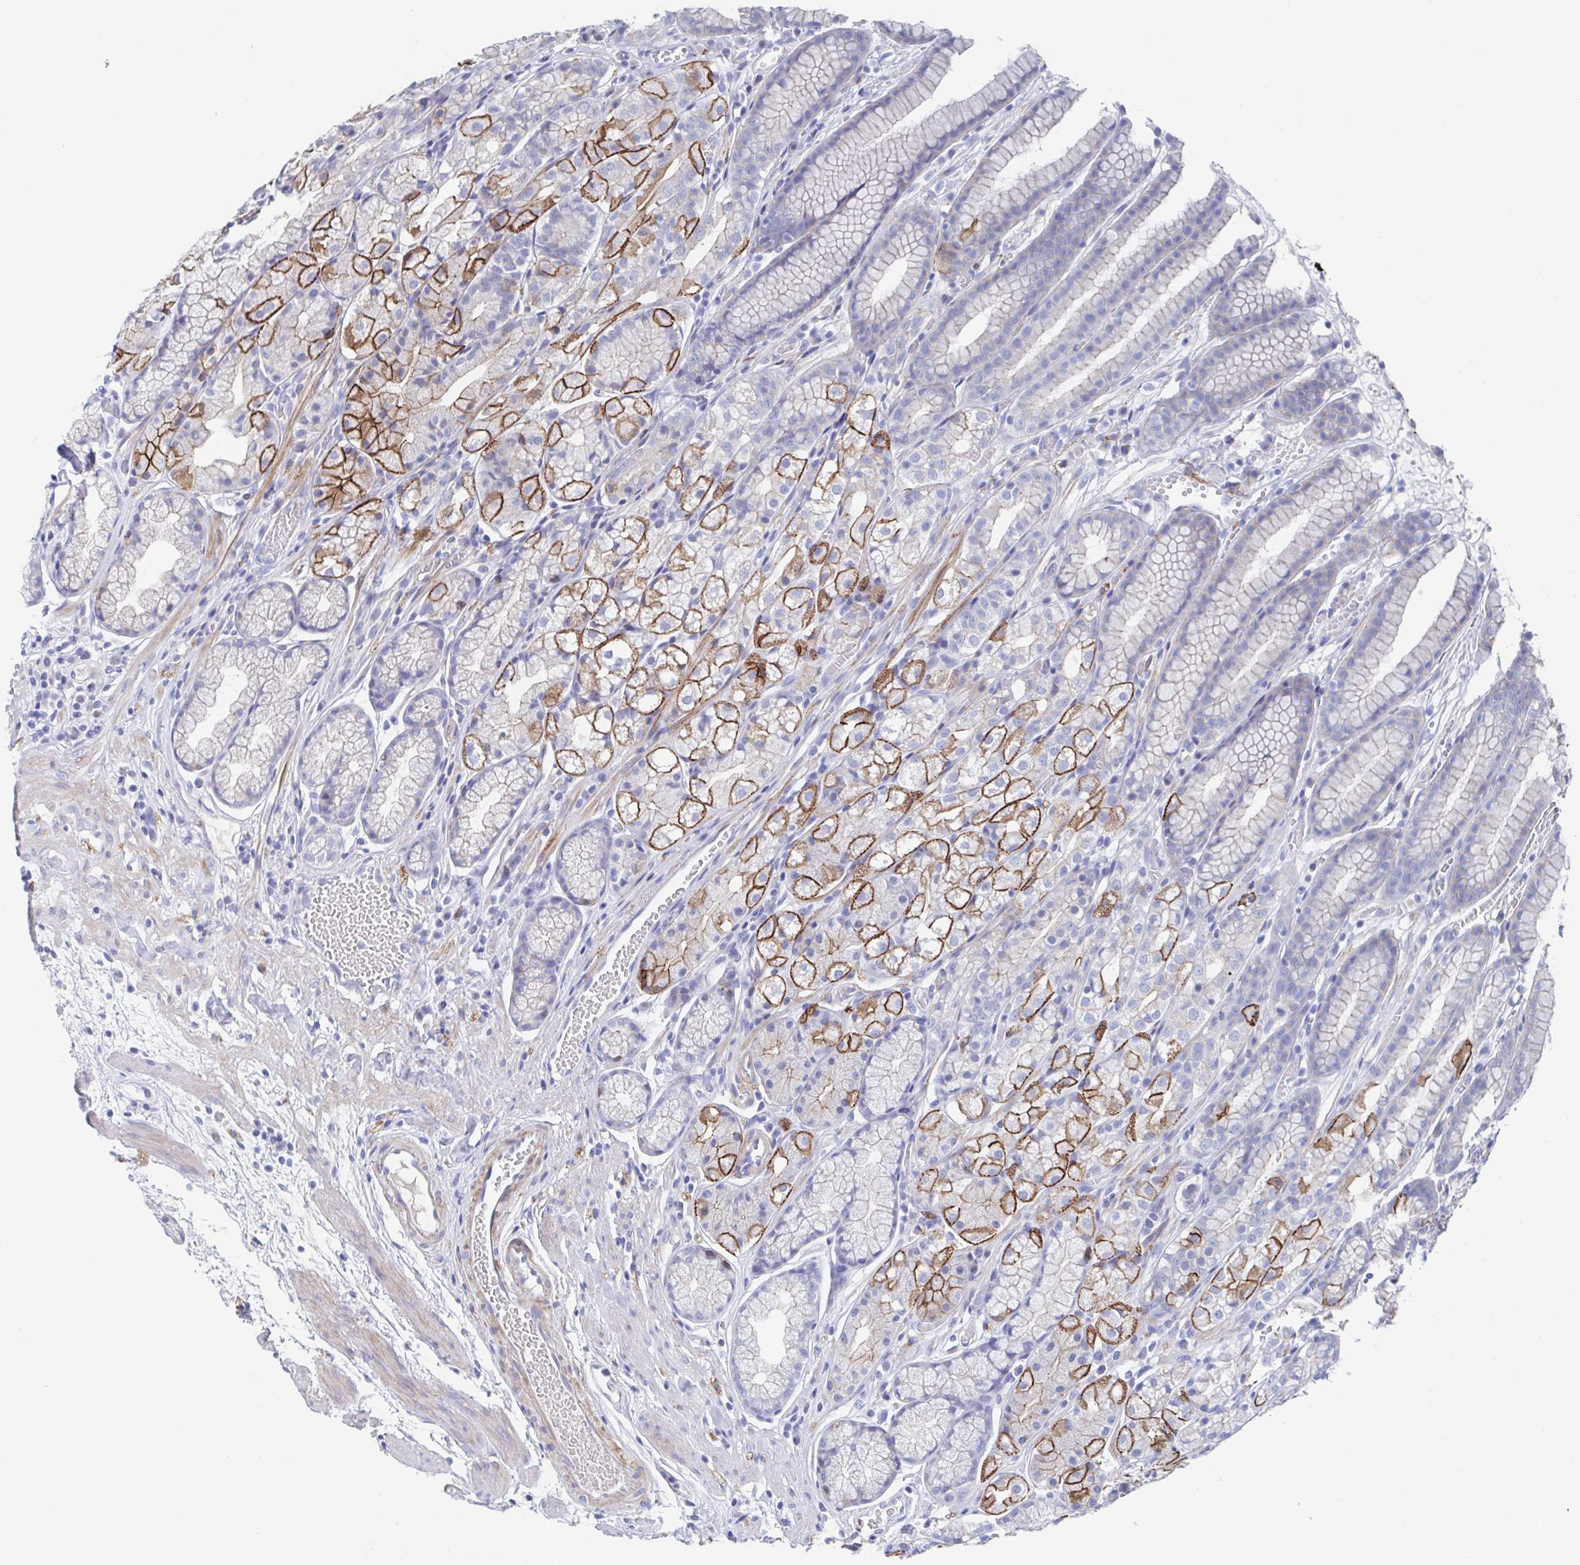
{"staining": {"intensity": "moderate", "quantity": "25%-75%", "location": "cytoplasmic/membranous"}, "tissue": "stomach", "cell_type": "Glandular cells", "image_type": "normal", "snomed": [{"axis": "morphology", "description": "Normal tissue, NOS"}, {"axis": "topography", "description": "Smooth muscle"}, {"axis": "topography", "description": "Stomach"}], "caption": "This histopathology image demonstrates normal stomach stained with immunohistochemistry (IHC) to label a protein in brown. The cytoplasmic/membranous of glandular cells show moderate positivity for the protein. Nuclei are counter-stained blue.", "gene": "CDH2", "patient": {"sex": "male", "age": 70}}